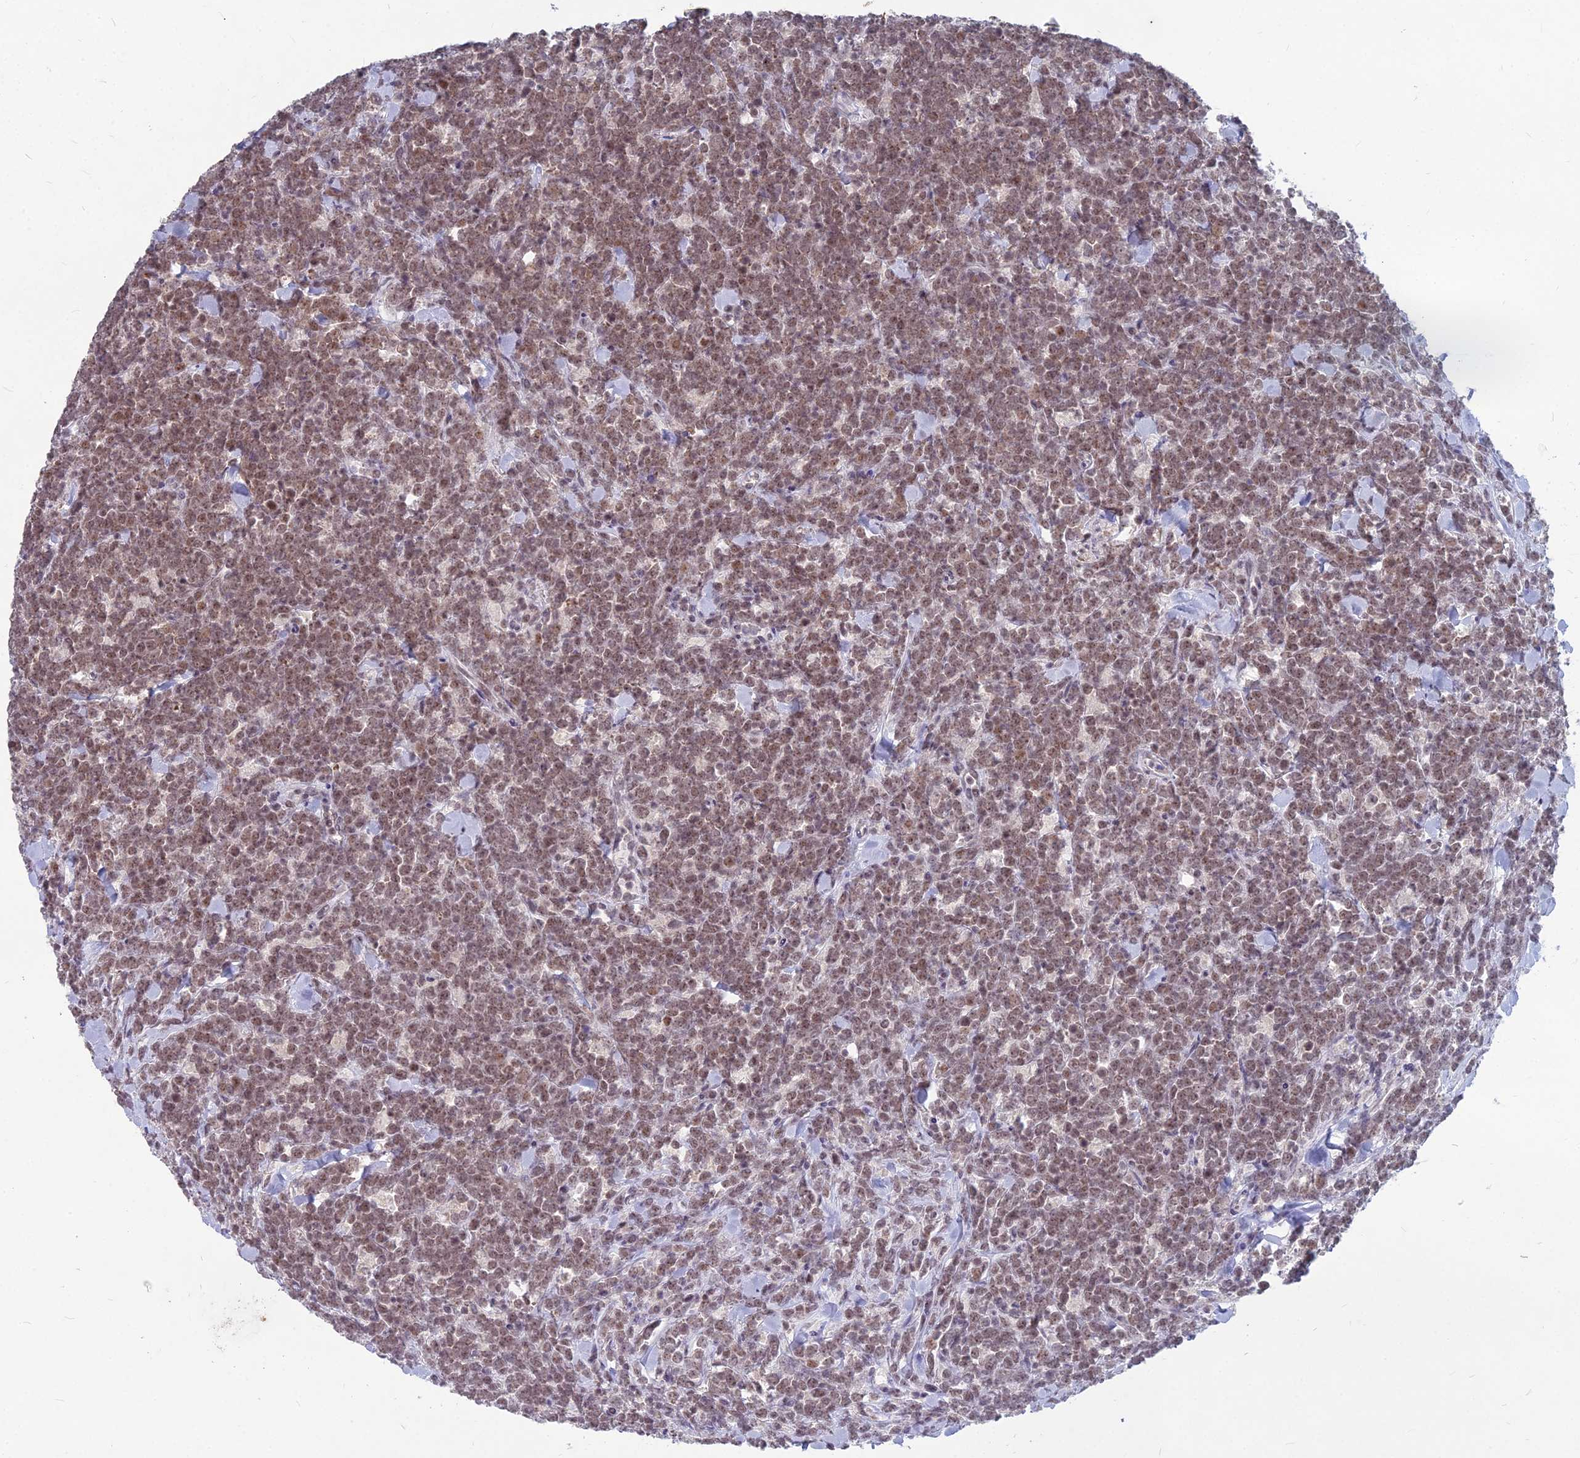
{"staining": {"intensity": "moderate", "quantity": ">75%", "location": "nuclear"}, "tissue": "lymphoma", "cell_type": "Tumor cells", "image_type": "cancer", "snomed": [{"axis": "morphology", "description": "Malignant lymphoma, non-Hodgkin's type, High grade"}, {"axis": "topography", "description": "Small intestine"}], "caption": "This is a micrograph of IHC staining of high-grade malignant lymphoma, non-Hodgkin's type, which shows moderate expression in the nuclear of tumor cells.", "gene": "KAT7", "patient": {"sex": "male", "age": 8}}